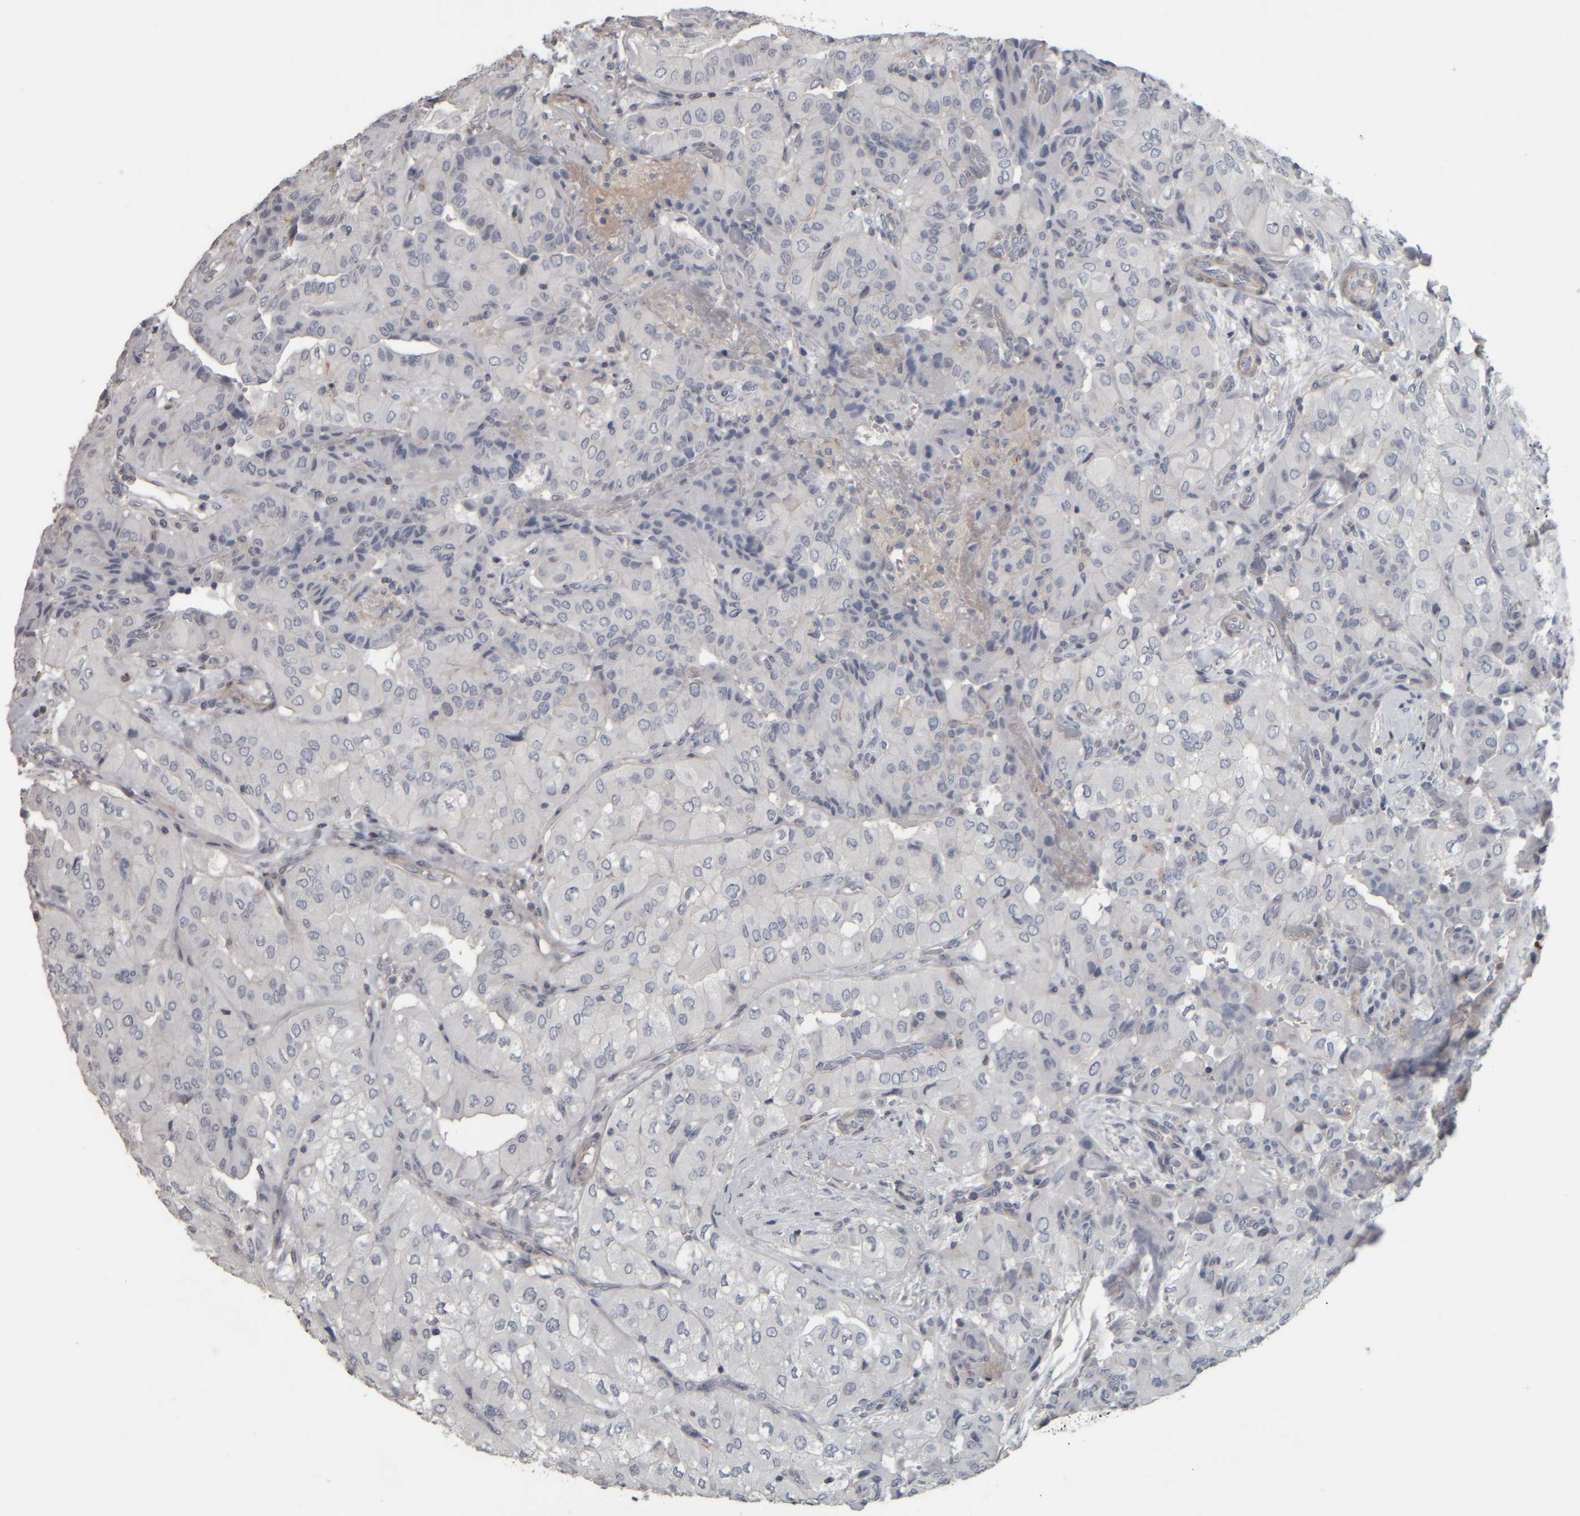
{"staining": {"intensity": "negative", "quantity": "none", "location": "none"}, "tissue": "thyroid cancer", "cell_type": "Tumor cells", "image_type": "cancer", "snomed": [{"axis": "morphology", "description": "Papillary adenocarcinoma, NOS"}, {"axis": "topography", "description": "Thyroid gland"}], "caption": "This is an immunohistochemistry micrograph of human thyroid cancer (papillary adenocarcinoma). There is no staining in tumor cells.", "gene": "CAVIN4", "patient": {"sex": "female", "age": 59}}